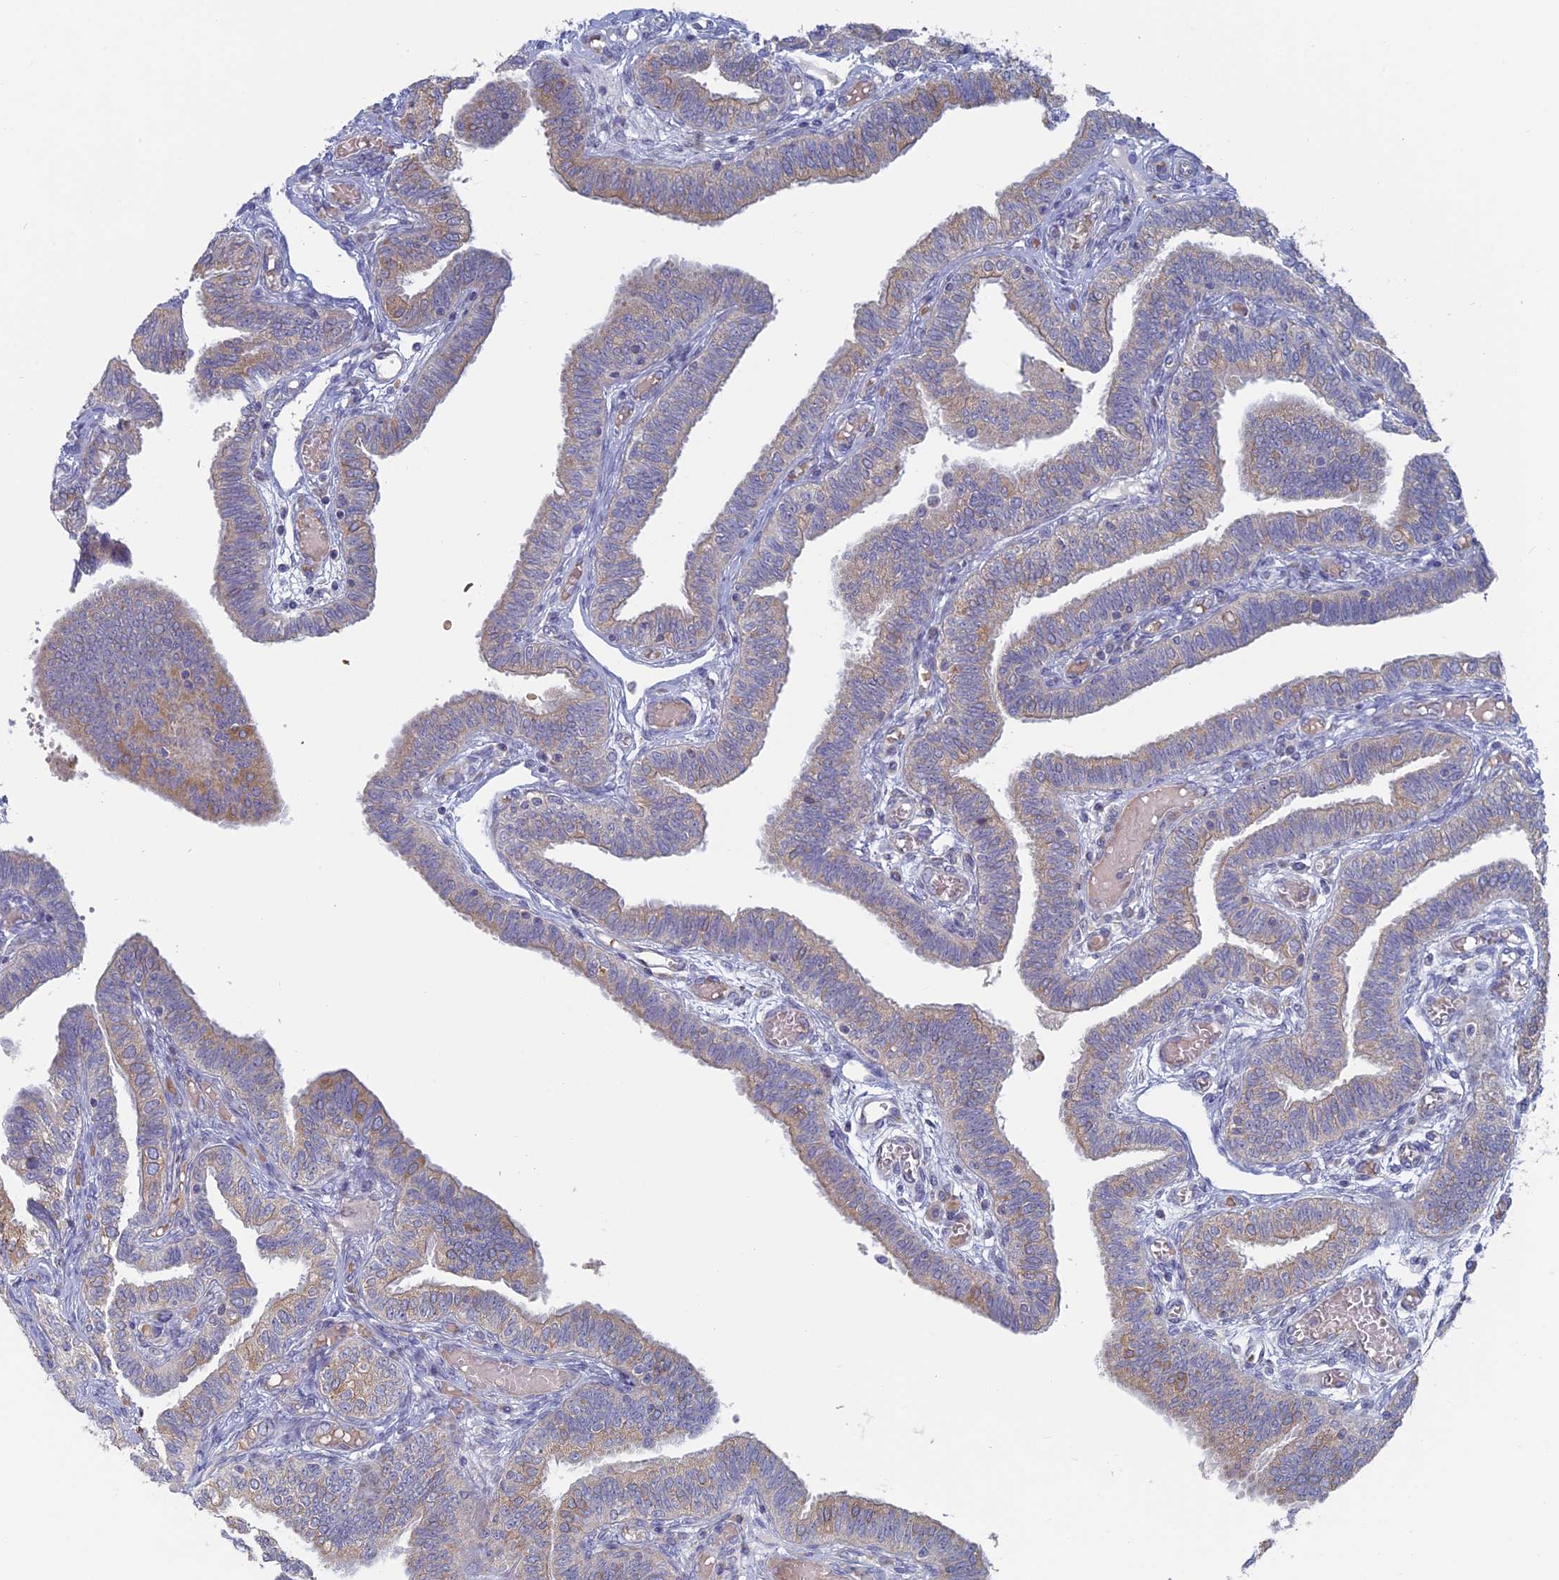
{"staining": {"intensity": "strong", "quantity": "25%-75%", "location": "cytoplasmic/membranous"}, "tissue": "fallopian tube", "cell_type": "Glandular cells", "image_type": "normal", "snomed": [{"axis": "morphology", "description": "Normal tissue, NOS"}, {"axis": "topography", "description": "Fallopian tube"}], "caption": "Fallopian tube stained with DAB (3,3'-diaminobenzidine) immunohistochemistry (IHC) reveals high levels of strong cytoplasmic/membranous staining in approximately 25%-75% of glandular cells. (Stains: DAB in brown, nuclei in blue, Microscopy: brightfield microscopy at high magnification).", "gene": "TBC1D30", "patient": {"sex": "female", "age": 39}}